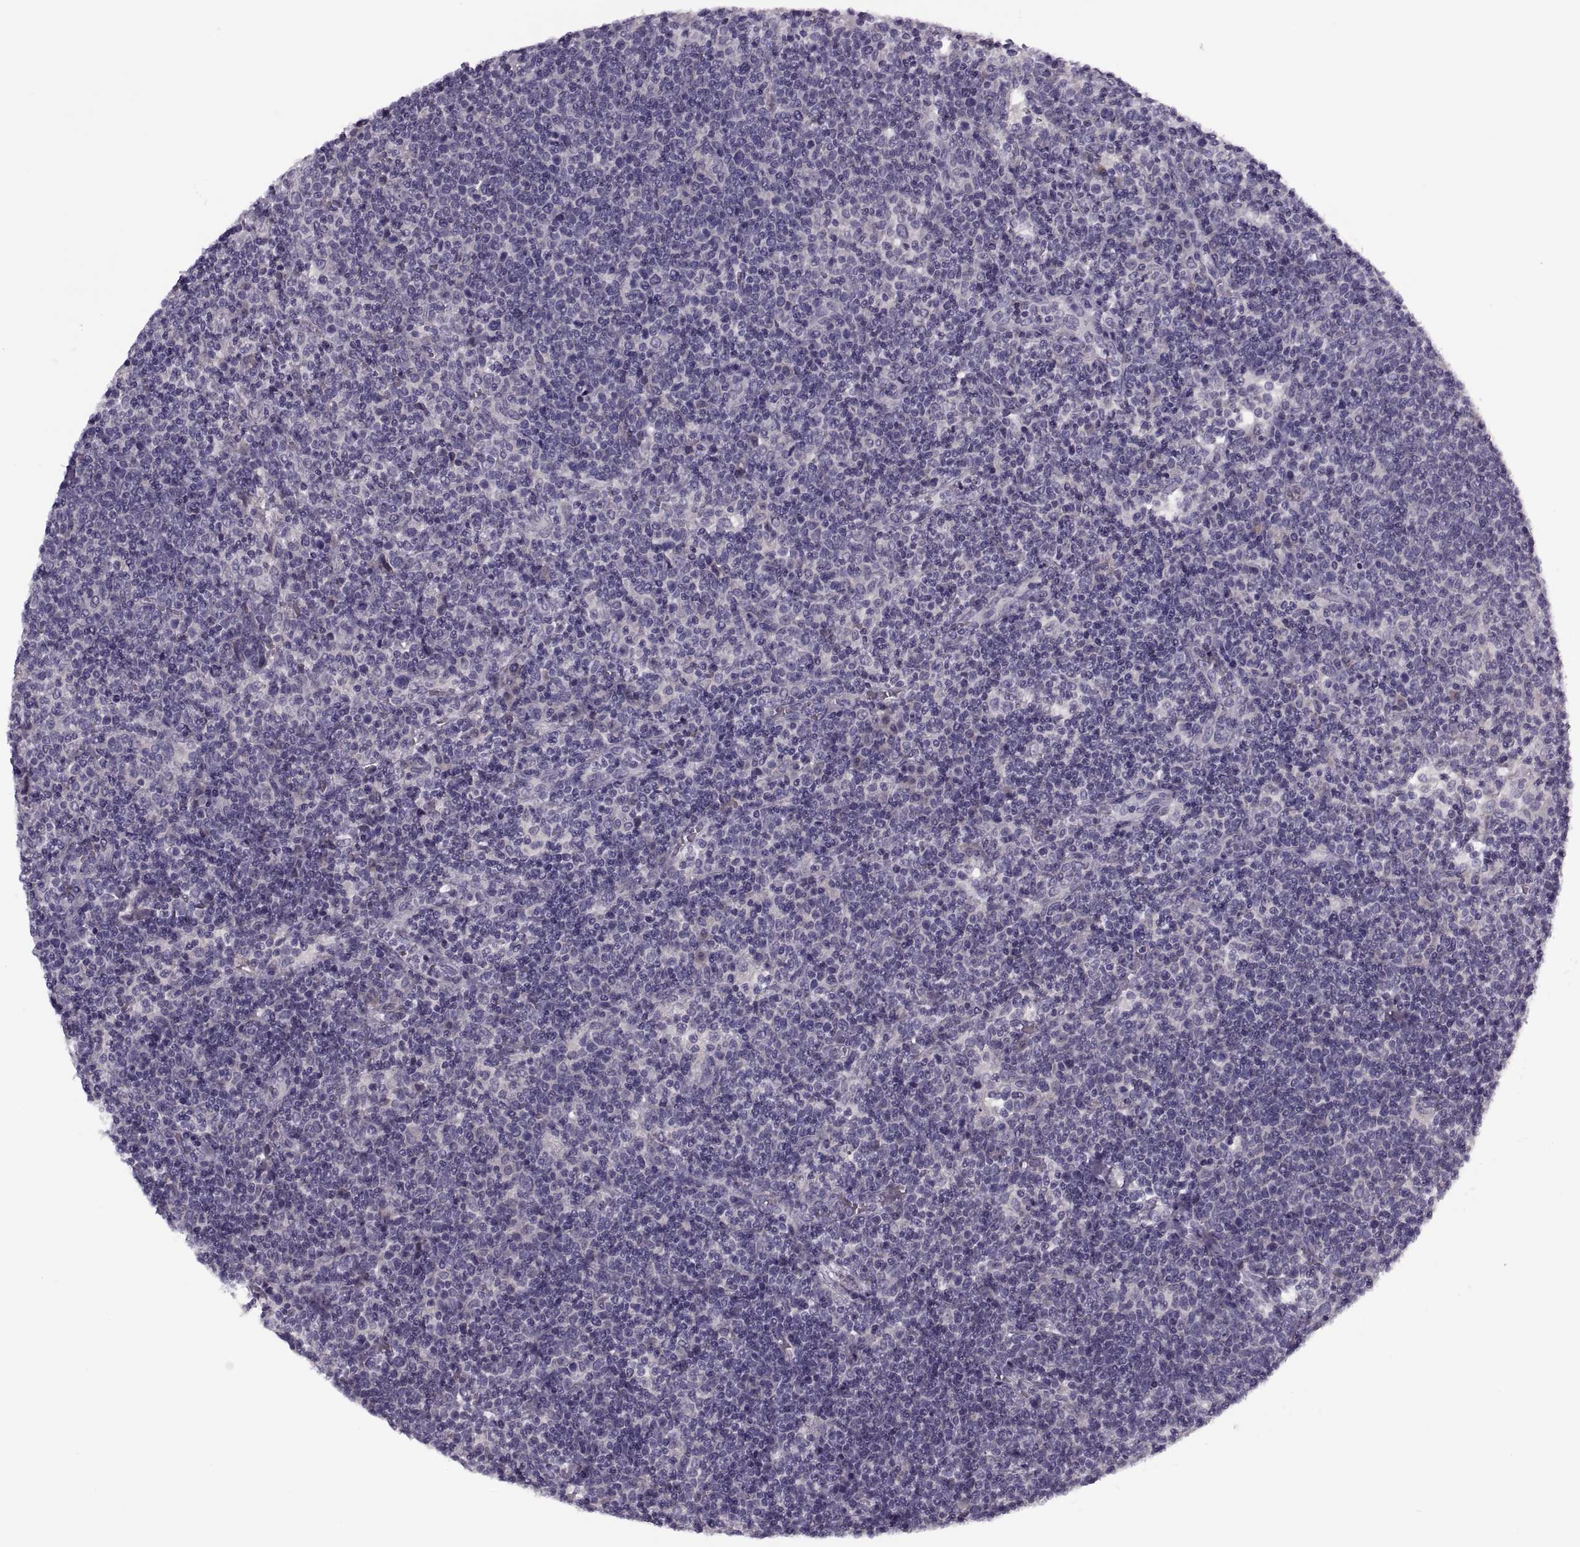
{"staining": {"intensity": "negative", "quantity": "none", "location": "none"}, "tissue": "lymphoma", "cell_type": "Tumor cells", "image_type": "cancer", "snomed": [{"axis": "morphology", "description": "Malignant lymphoma, non-Hodgkin's type, High grade"}, {"axis": "topography", "description": "Lymph node"}], "caption": "Tumor cells show no significant protein positivity in lymphoma. Nuclei are stained in blue.", "gene": "PRSS54", "patient": {"sex": "male", "age": 61}}